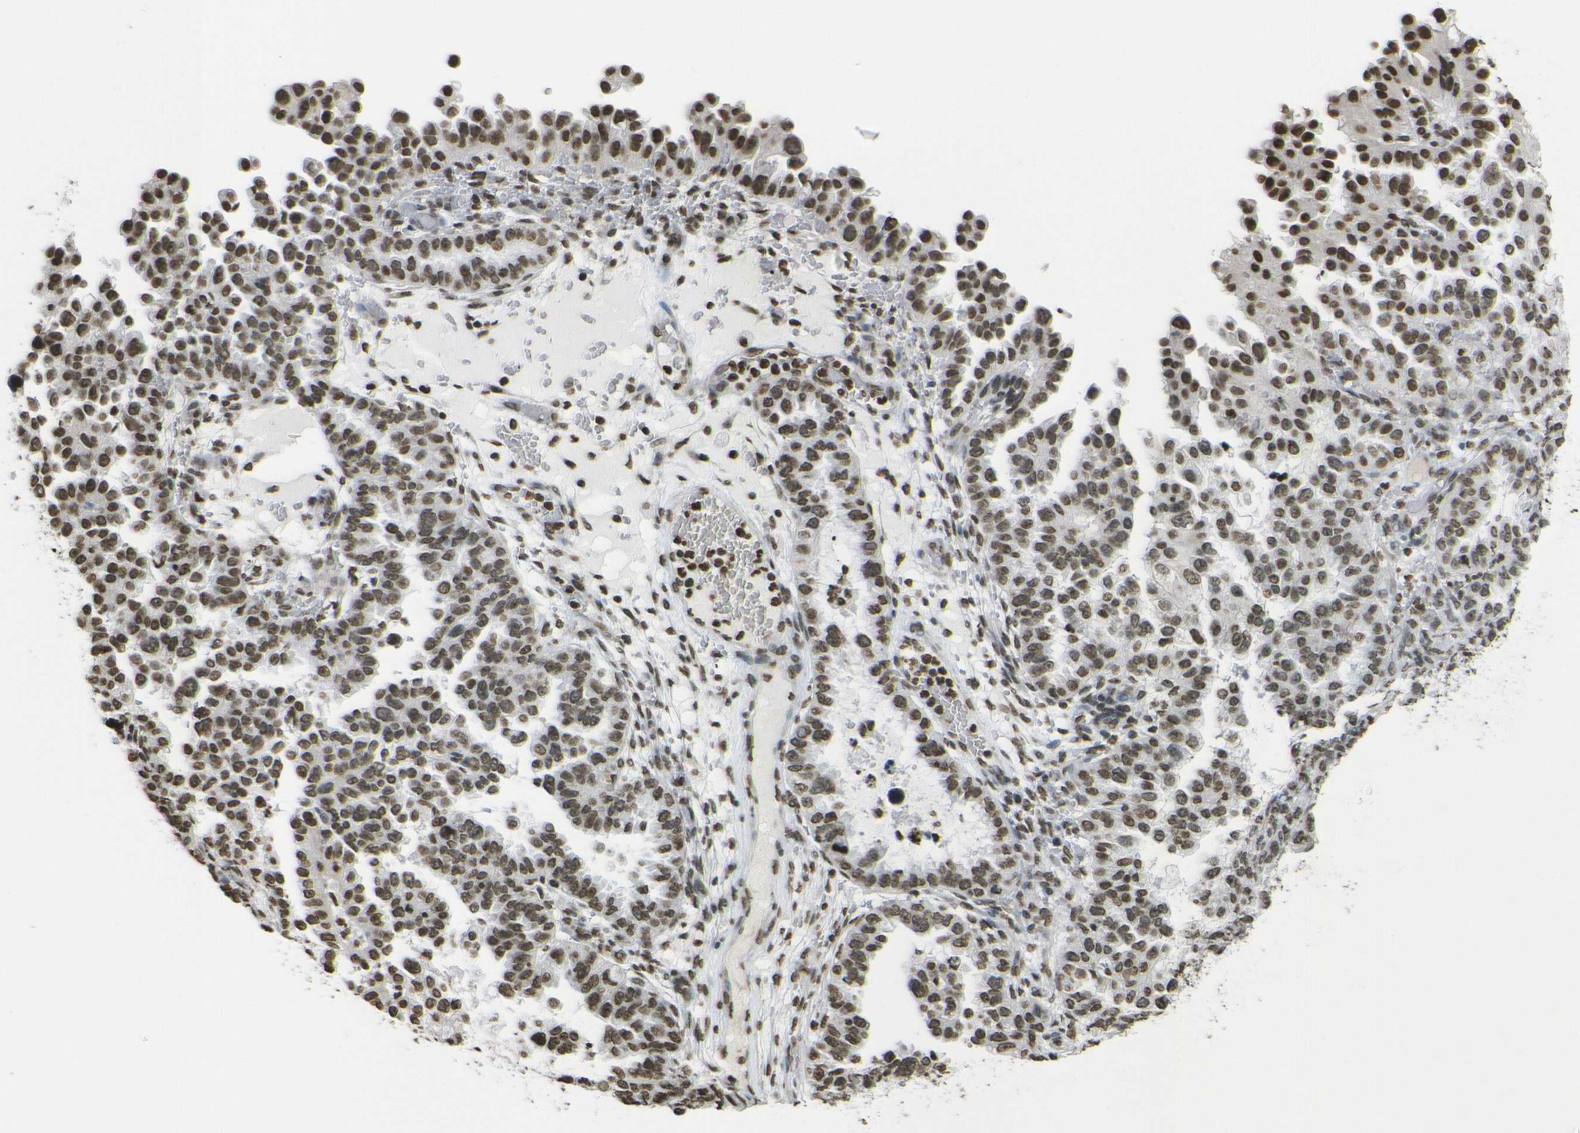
{"staining": {"intensity": "moderate", "quantity": ">75%", "location": "nuclear"}, "tissue": "endometrial cancer", "cell_type": "Tumor cells", "image_type": "cancer", "snomed": [{"axis": "morphology", "description": "Adenocarcinoma, NOS"}, {"axis": "topography", "description": "Endometrium"}], "caption": "Protein staining of endometrial cancer (adenocarcinoma) tissue shows moderate nuclear staining in about >75% of tumor cells. (DAB (3,3'-diaminobenzidine) = brown stain, brightfield microscopy at high magnification).", "gene": "H4C16", "patient": {"sex": "female", "age": 85}}